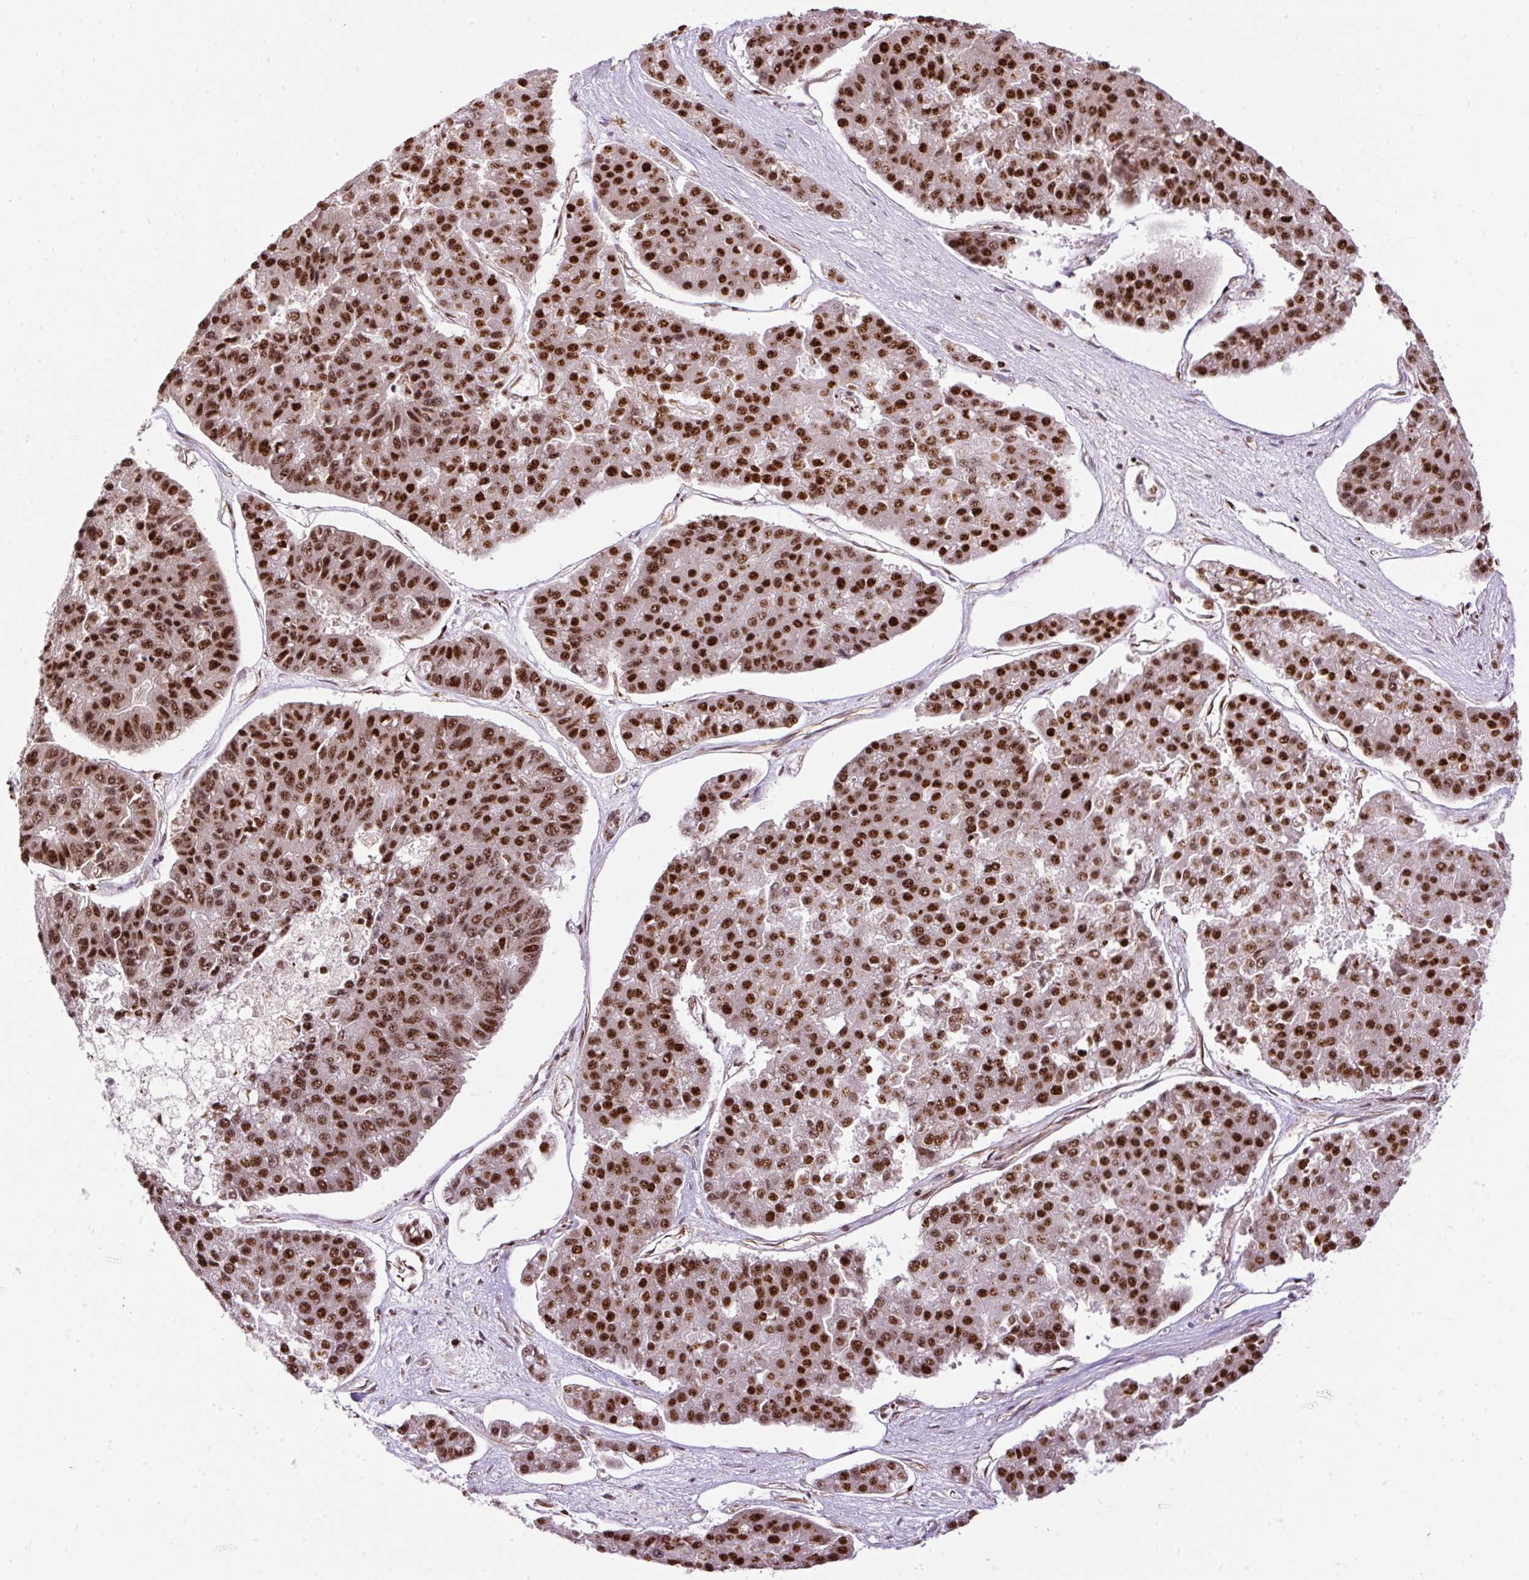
{"staining": {"intensity": "strong", "quantity": ">75%", "location": "nuclear"}, "tissue": "pancreatic cancer", "cell_type": "Tumor cells", "image_type": "cancer", "snomed": [{"axis": "morphology", "description": "Adenocarcinoma, NOS"}, {"axis": "topography", "description": "Pancreas"}], "caption": "Strong nuclear staining for a protein is appreciated in about >75% of tumor cells of pancreatic cancer (adenocarcinoma) using immunohistochemistry.", "gene": "LUC7L2", "patient": {"sex": "male", "age": 50}}